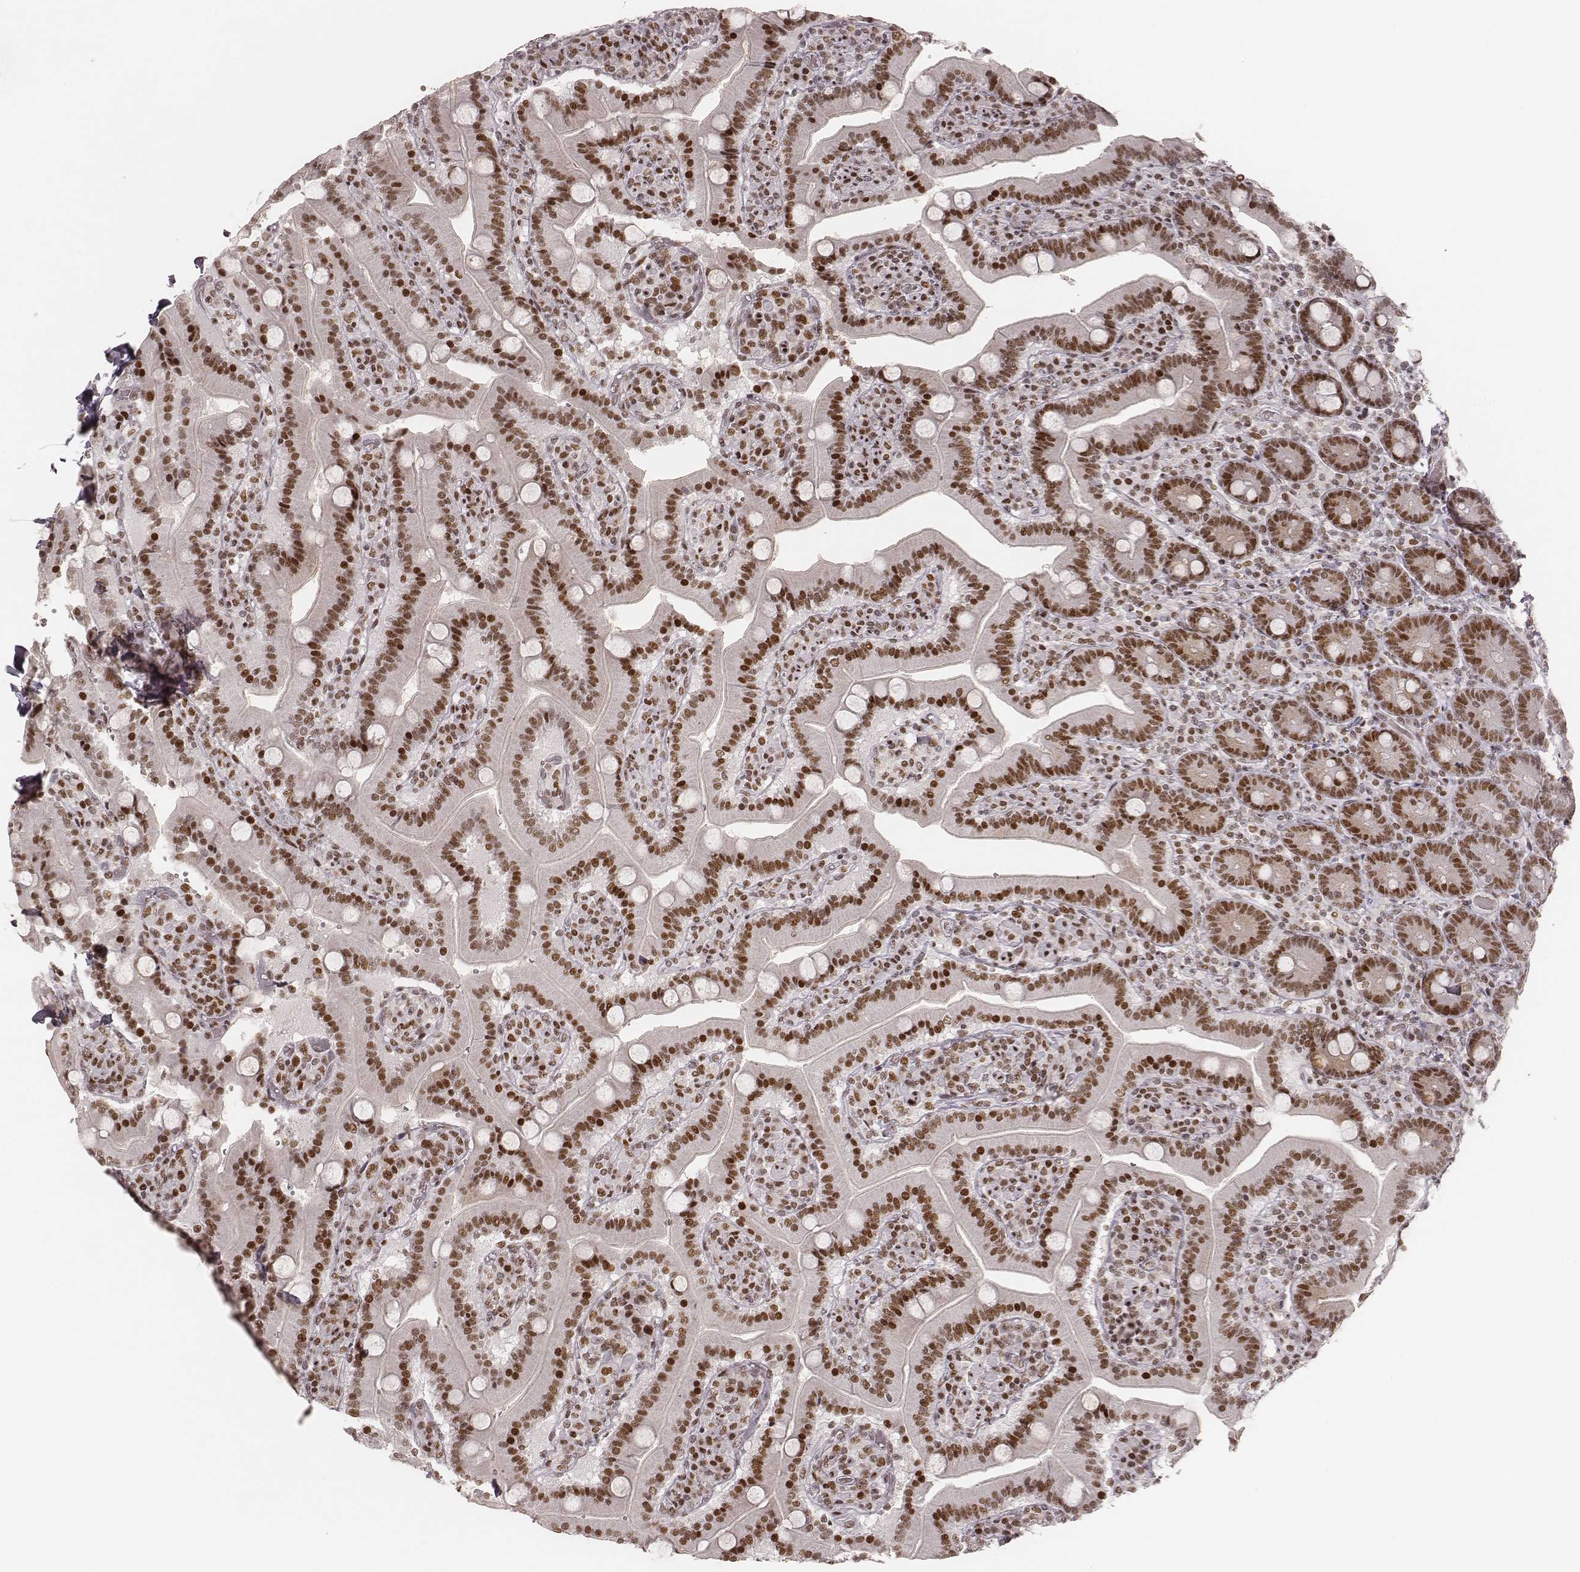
{"staining": {"intensity": "moderate", "quantity": ">75%", "location": "nuclear"}, "tissue": "duodenum", "cell_type": "Glandular cells", "image_type": "normal", "snomed": [{"axis": "morphology", "description": "Normal tissue, NOS"}, {"axis": "topography", "description": "Duodenum"}], "caption": "High-magnification brightfield microscopy of normal duodenum stained with DAB (3,3'-diaminobenzidine) (brown) and counterstained with hematoxylin (blue). glandular cells exhibit moderate nuclear expression is present in approximately>75% of cells.", "gene": "HNRNPC", "patient": {"sex": "female", "age": 62}}